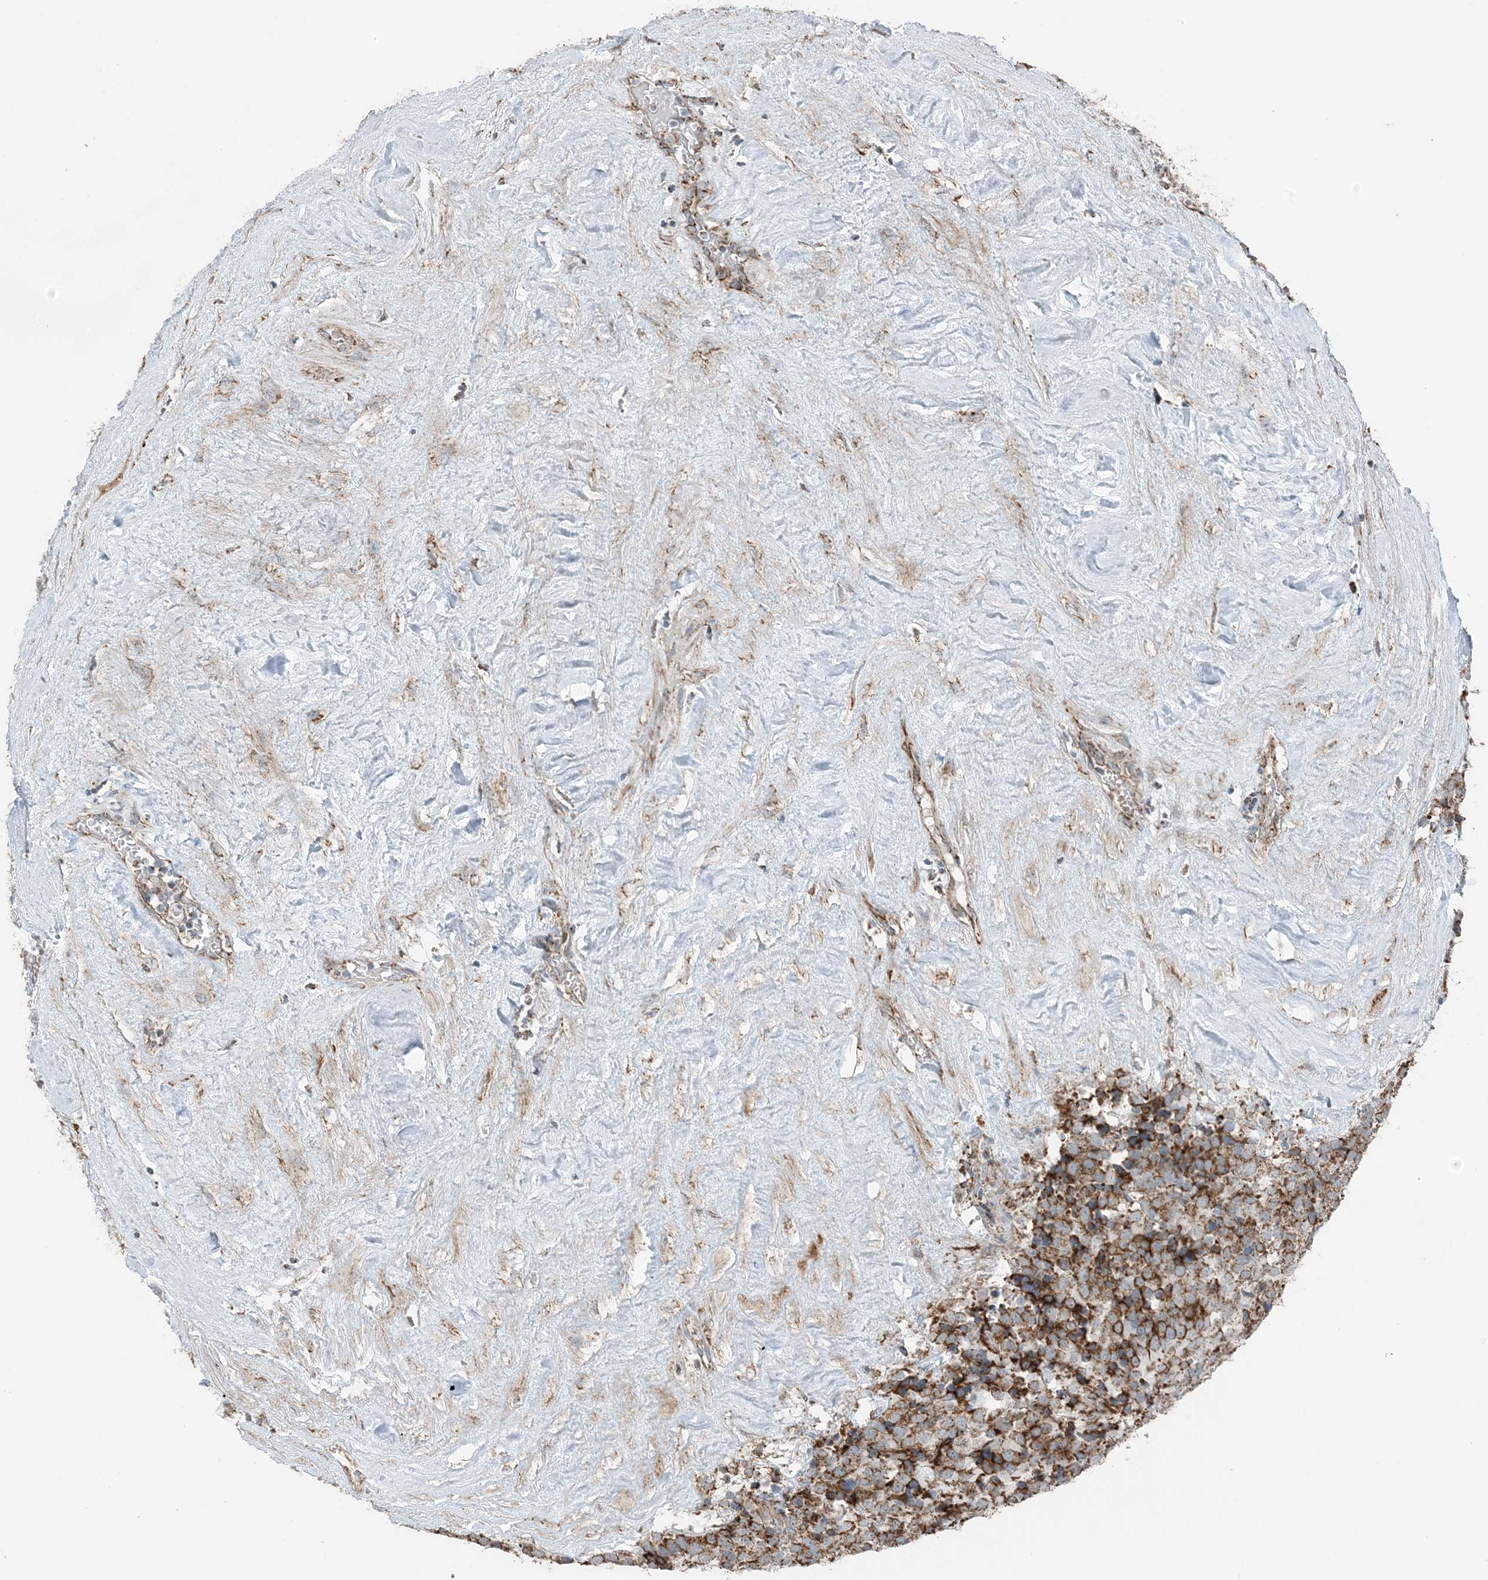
{"staining": {"intensity": "moderate", "quantity": ">75%", "location": "cytoplasmic/membranous"}, "tissue": "testis cancer", "cell_type": "Tumor cells", "image_type": "cancer", "snomed": [{"axis": "morphology", "description": "Seminoma, NOS"}, {"axis": "topography", "description": "Testis"}], "caption": "Protein staining by IHC reveals moderate cytoplasmic/membranous positivity in approximately >75% of tumor cells in testis cancer (seminoma).", "gene": "PILRB", "patient": {"sex": "male", "age": 71}}